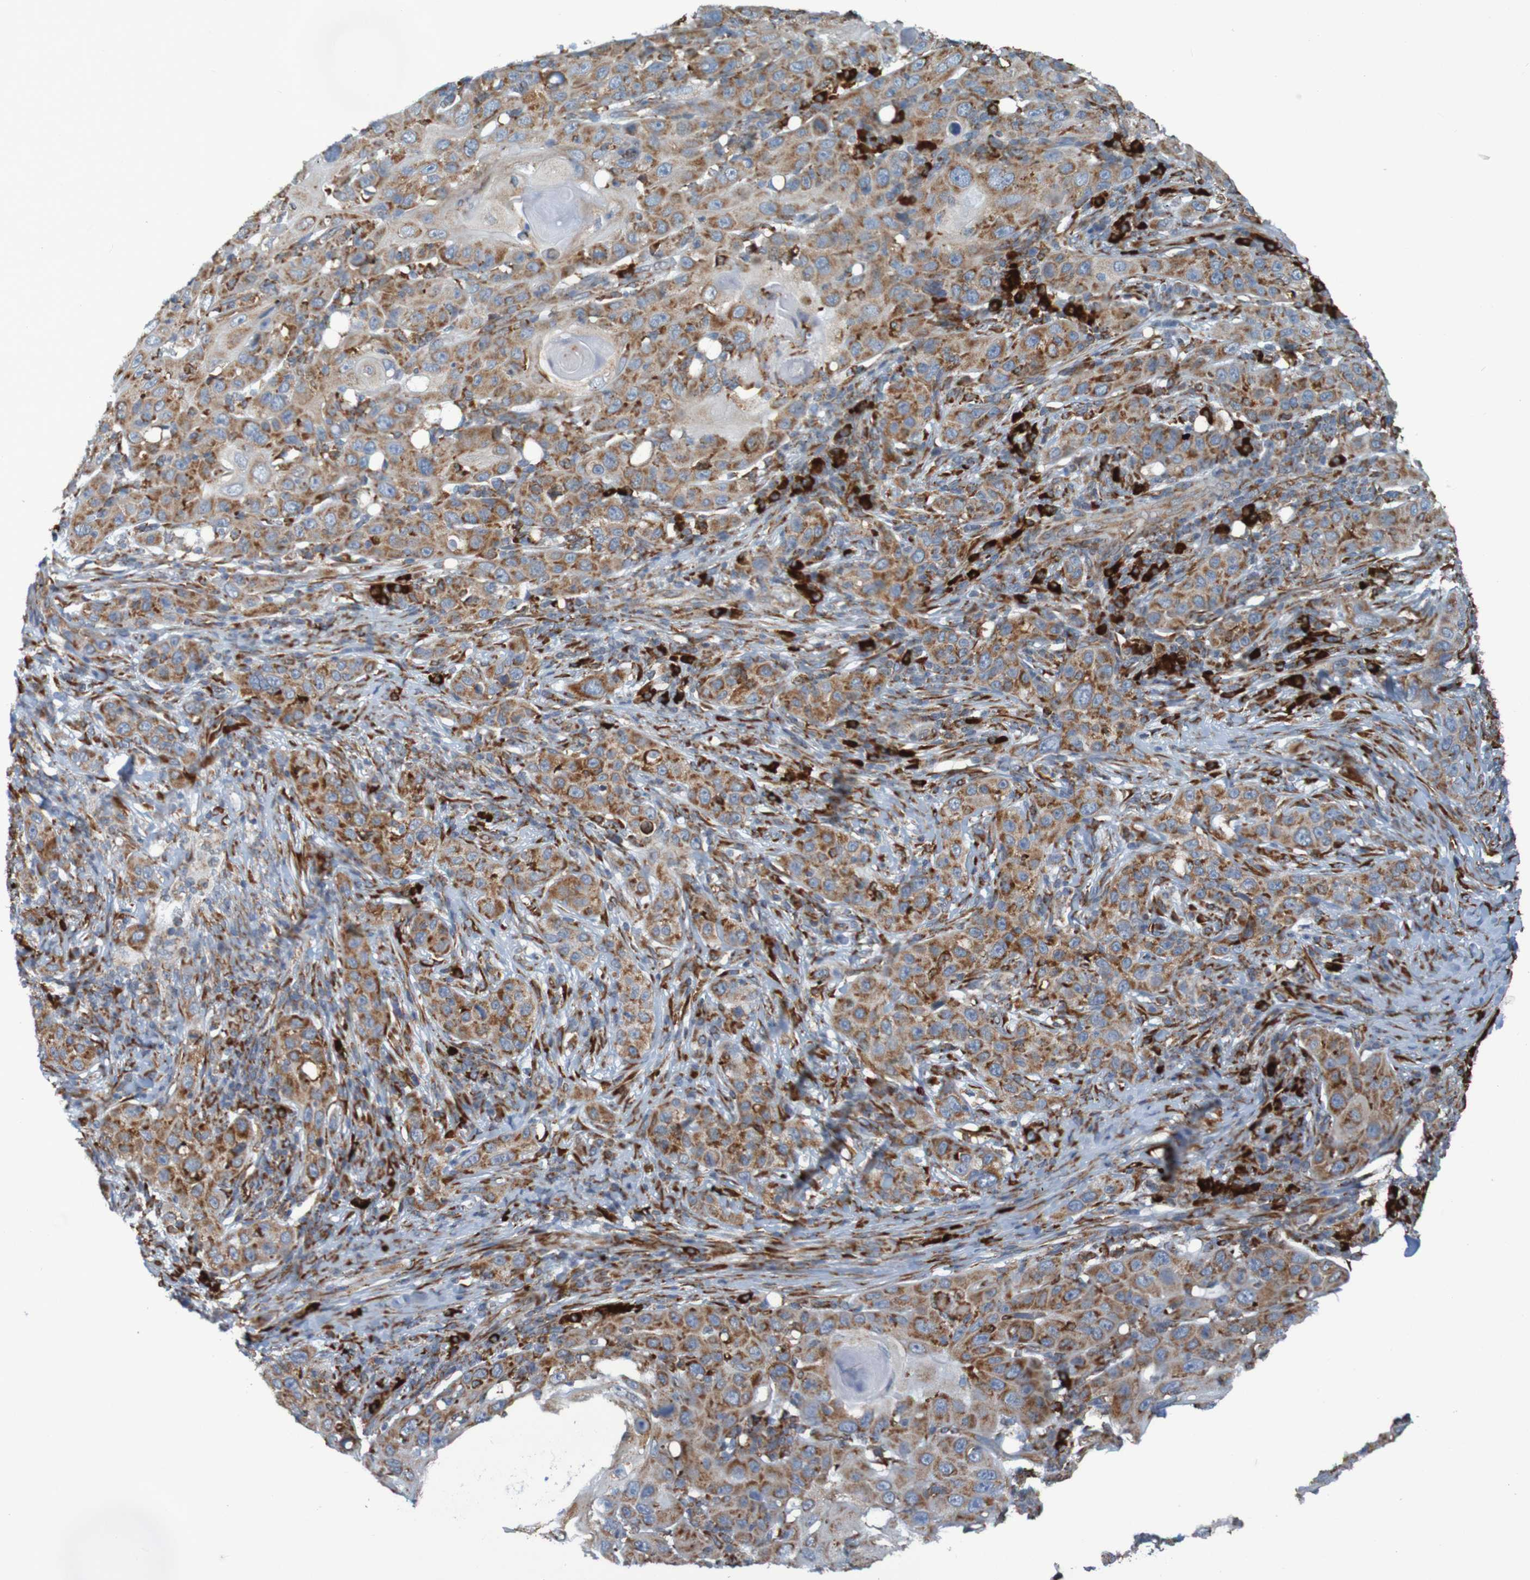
{"staining": {"intensity": "moderate", "quantity": ">75%", "location": "cytoplasmic/membranous"}, "tissue": "skin cancer", "cell_type": "Tumor cells", "image_type": "cancer", "snomed": [{"axis": "morphology", "description": "Squamous cell carcinoma, NOS"}, {"axis": "topography", "description": "Skin"}], "caption": "Protein analysis of skin squamous cell carcinoma tissue demonstrates moderate cytoplasmic/membranous positivity in about >75% of tumor cells.", "gene": "SSR1", "patient": {"sex": "female", "age": 88}}